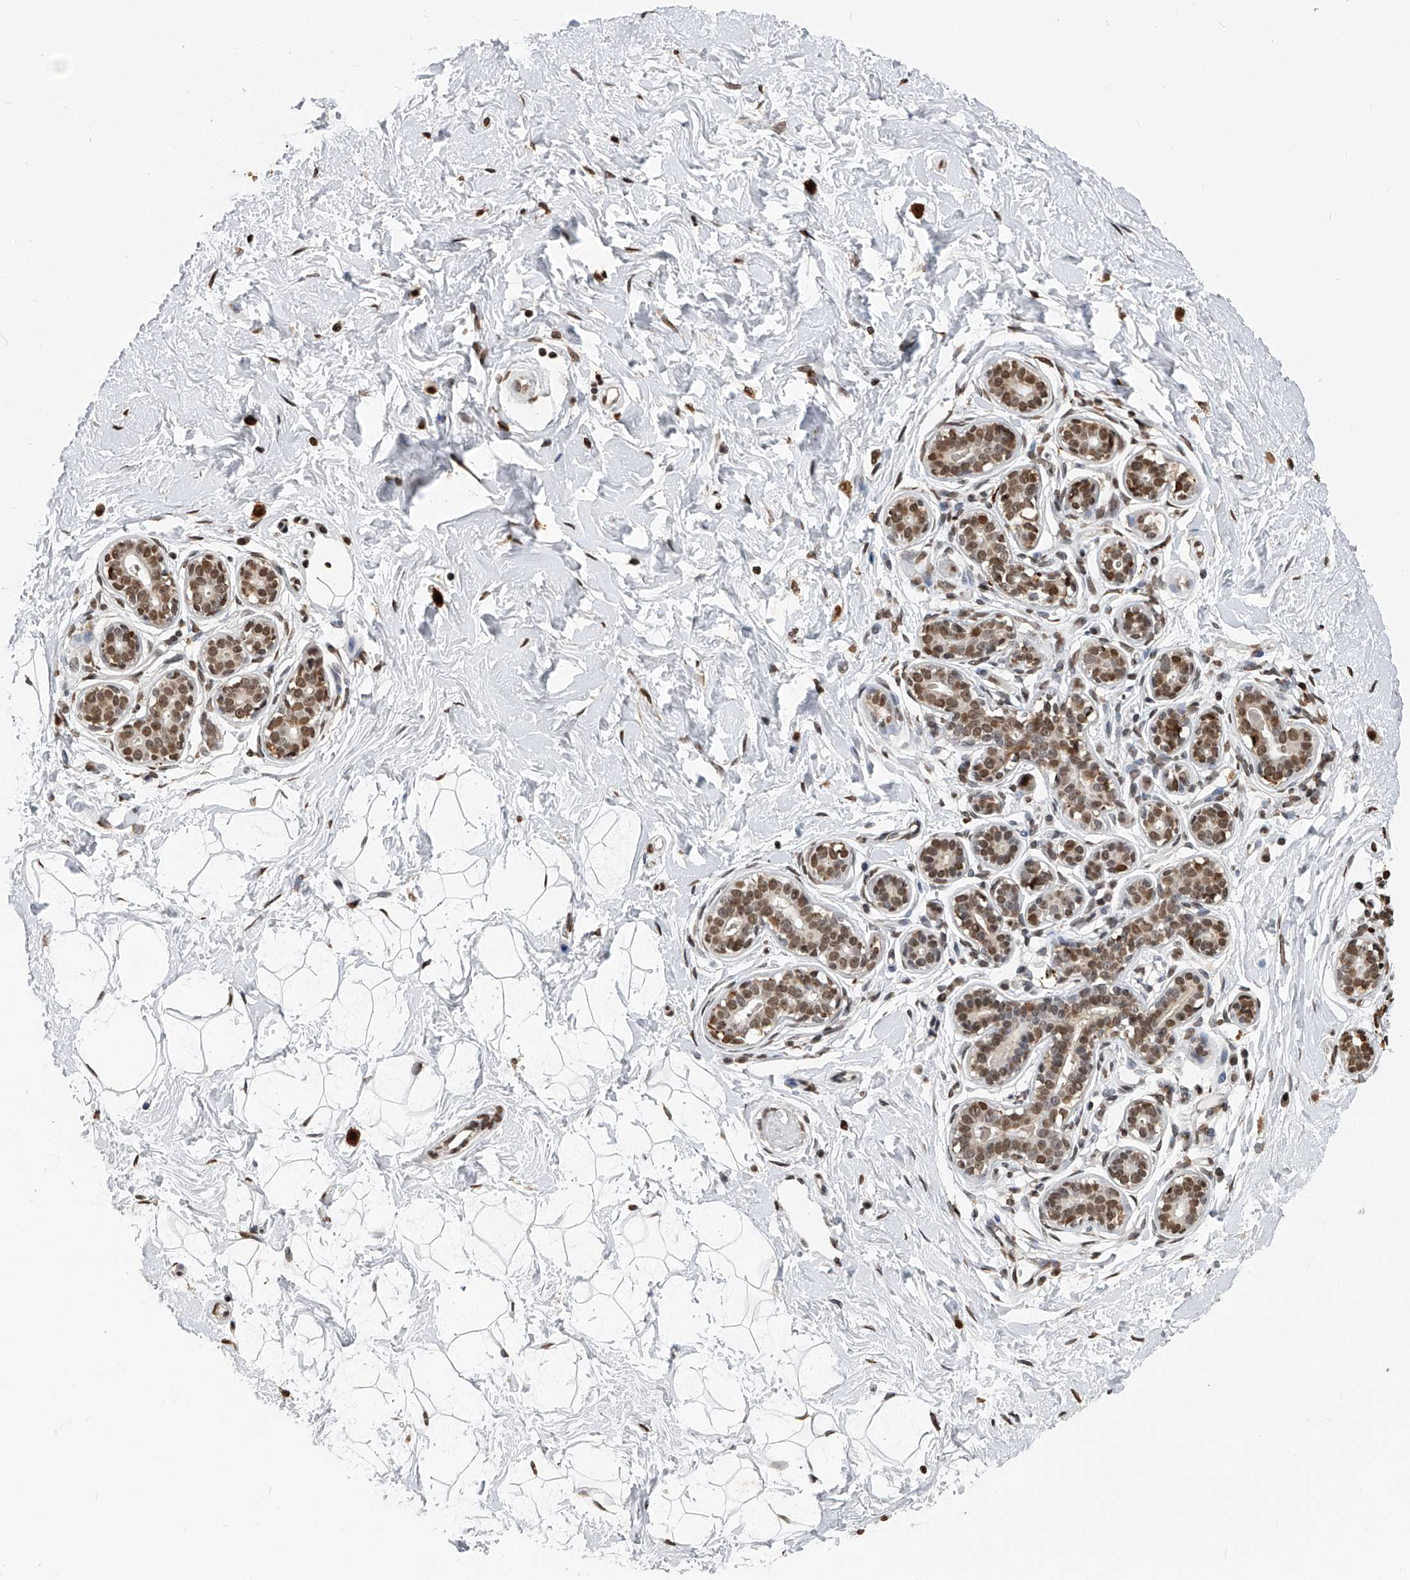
{"staining": {"intensity": "weak", "quantity": "25%-75%", "location": "nuclear"}, "tissue": "breast", "cell_type": "Adipocytes", "image_type": "normal", "snomed": [{"axis": "morphology", "description": "Normal tissue, NOS"}, {"axis": "morphology", "description": "Adenoma, NOS"}, {"axis": "topography", "description": "Breast"}], "caption": "Protein expression analysis of unremarkable human breast reveals weak nuclear positivity in about 25%-75% of adipocytes. (Brightfield microscopy of DAB IHC at high magnification).", "gene": "CFAP410", "patient": {"sex": "female", "age": 23}}